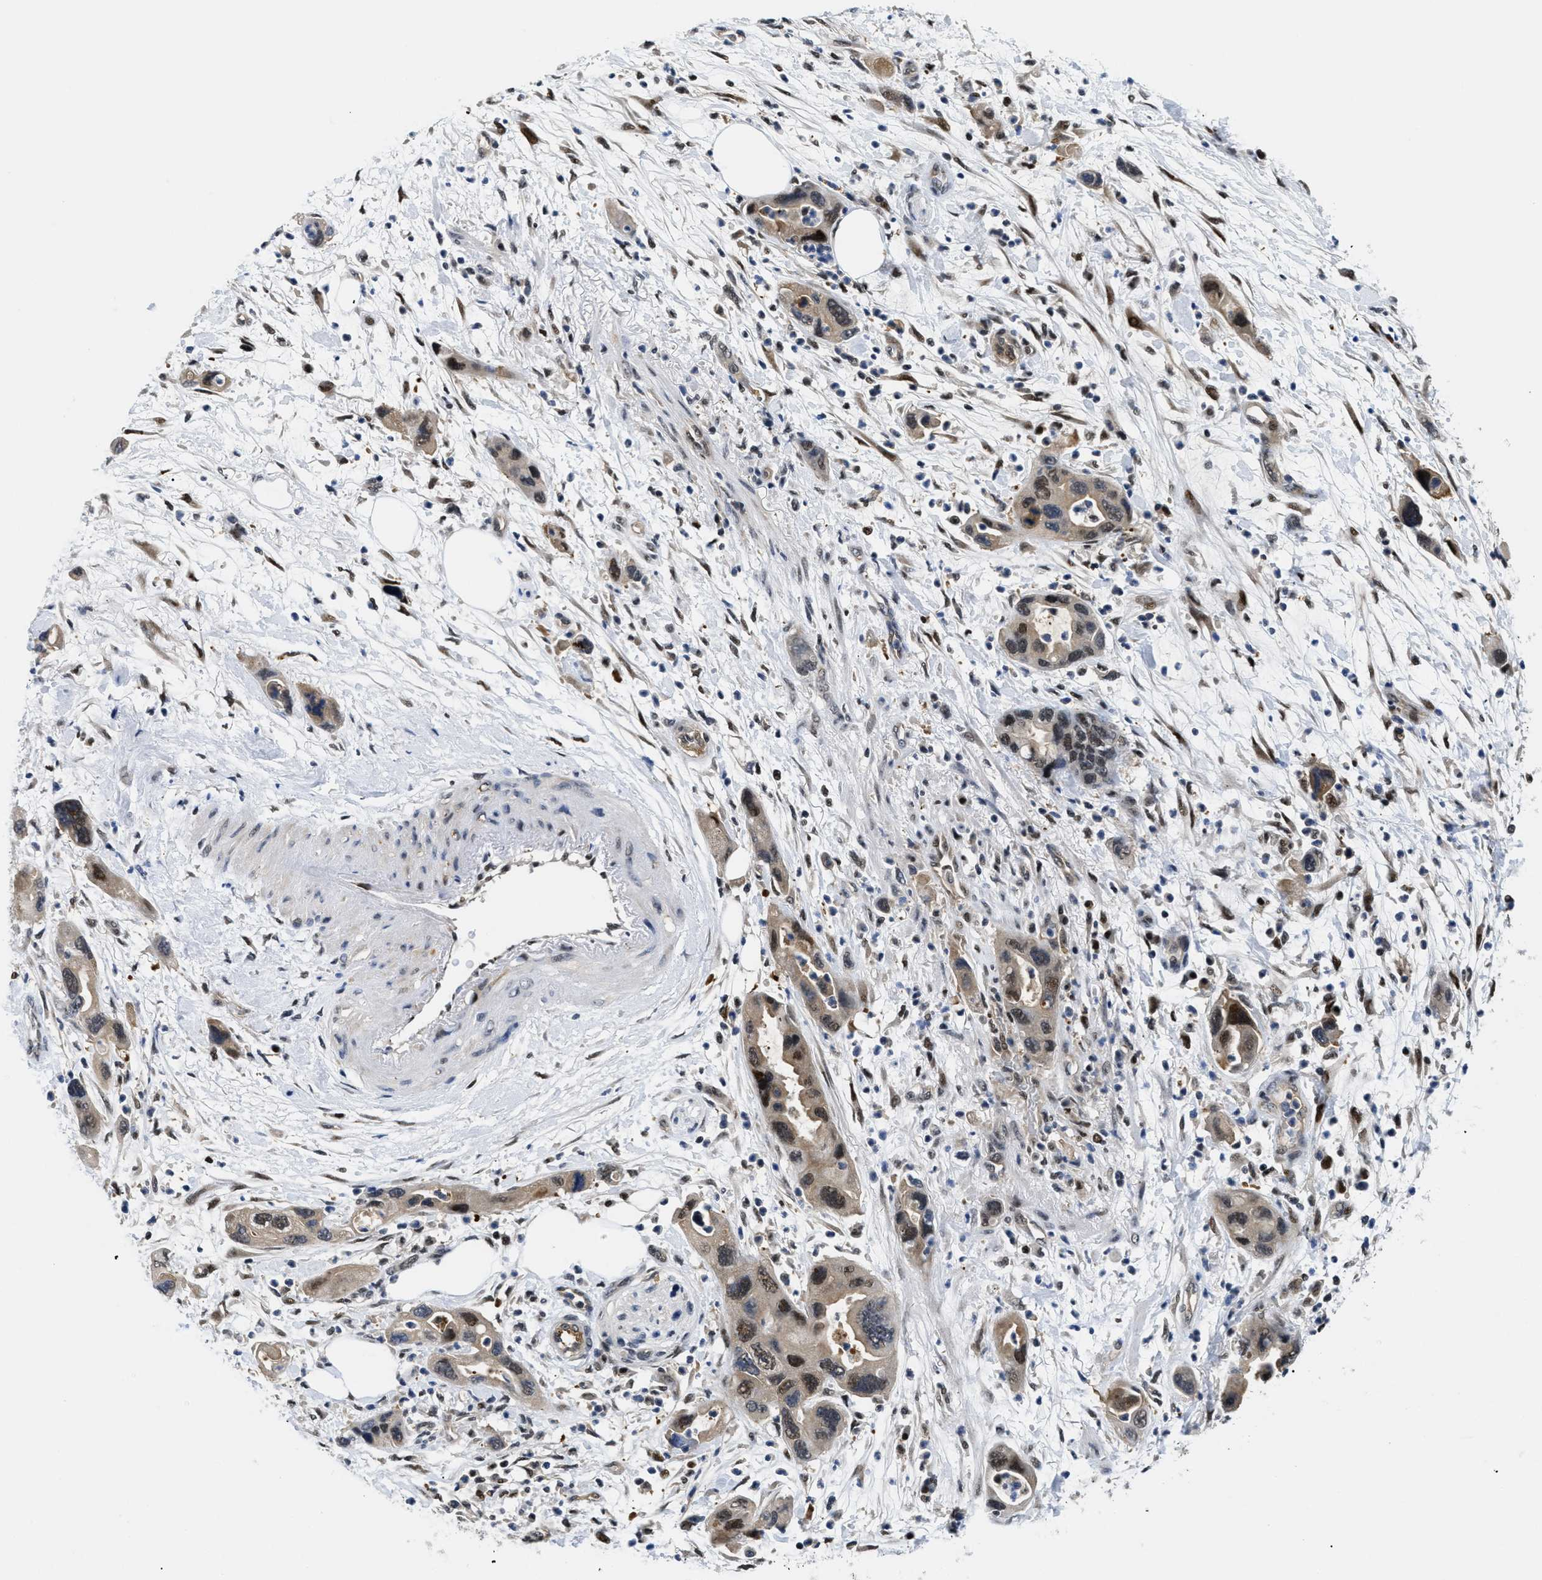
{"staining": {"intensity": "moderate", "quantity": ">75%", "location": "nuclear"}, "tissue": "pancreatic cancer", "cell_type": "Tumor cells", "image_type": "cancer", "snomed": [{"axis": "morphology", "description": "Normal tissue, NOS"}, {"axis": "morphology", "description": "Adenocarcinoma, NOS"}, {"axis": "topography", "description": "Pancreas"}], "caption": "IHC staining of pancreatic cancer, which displays medium levels of moderate nuclear staining in about >75% of tumor cells indicating moderate nuclear protein staining. The staining was performed using DAB (brown) for protein detection and nuclei were counterstained in hematoxylin (blue).", "gene": "SLC29A2", "patient": {"sex": "female", "age": 71}}